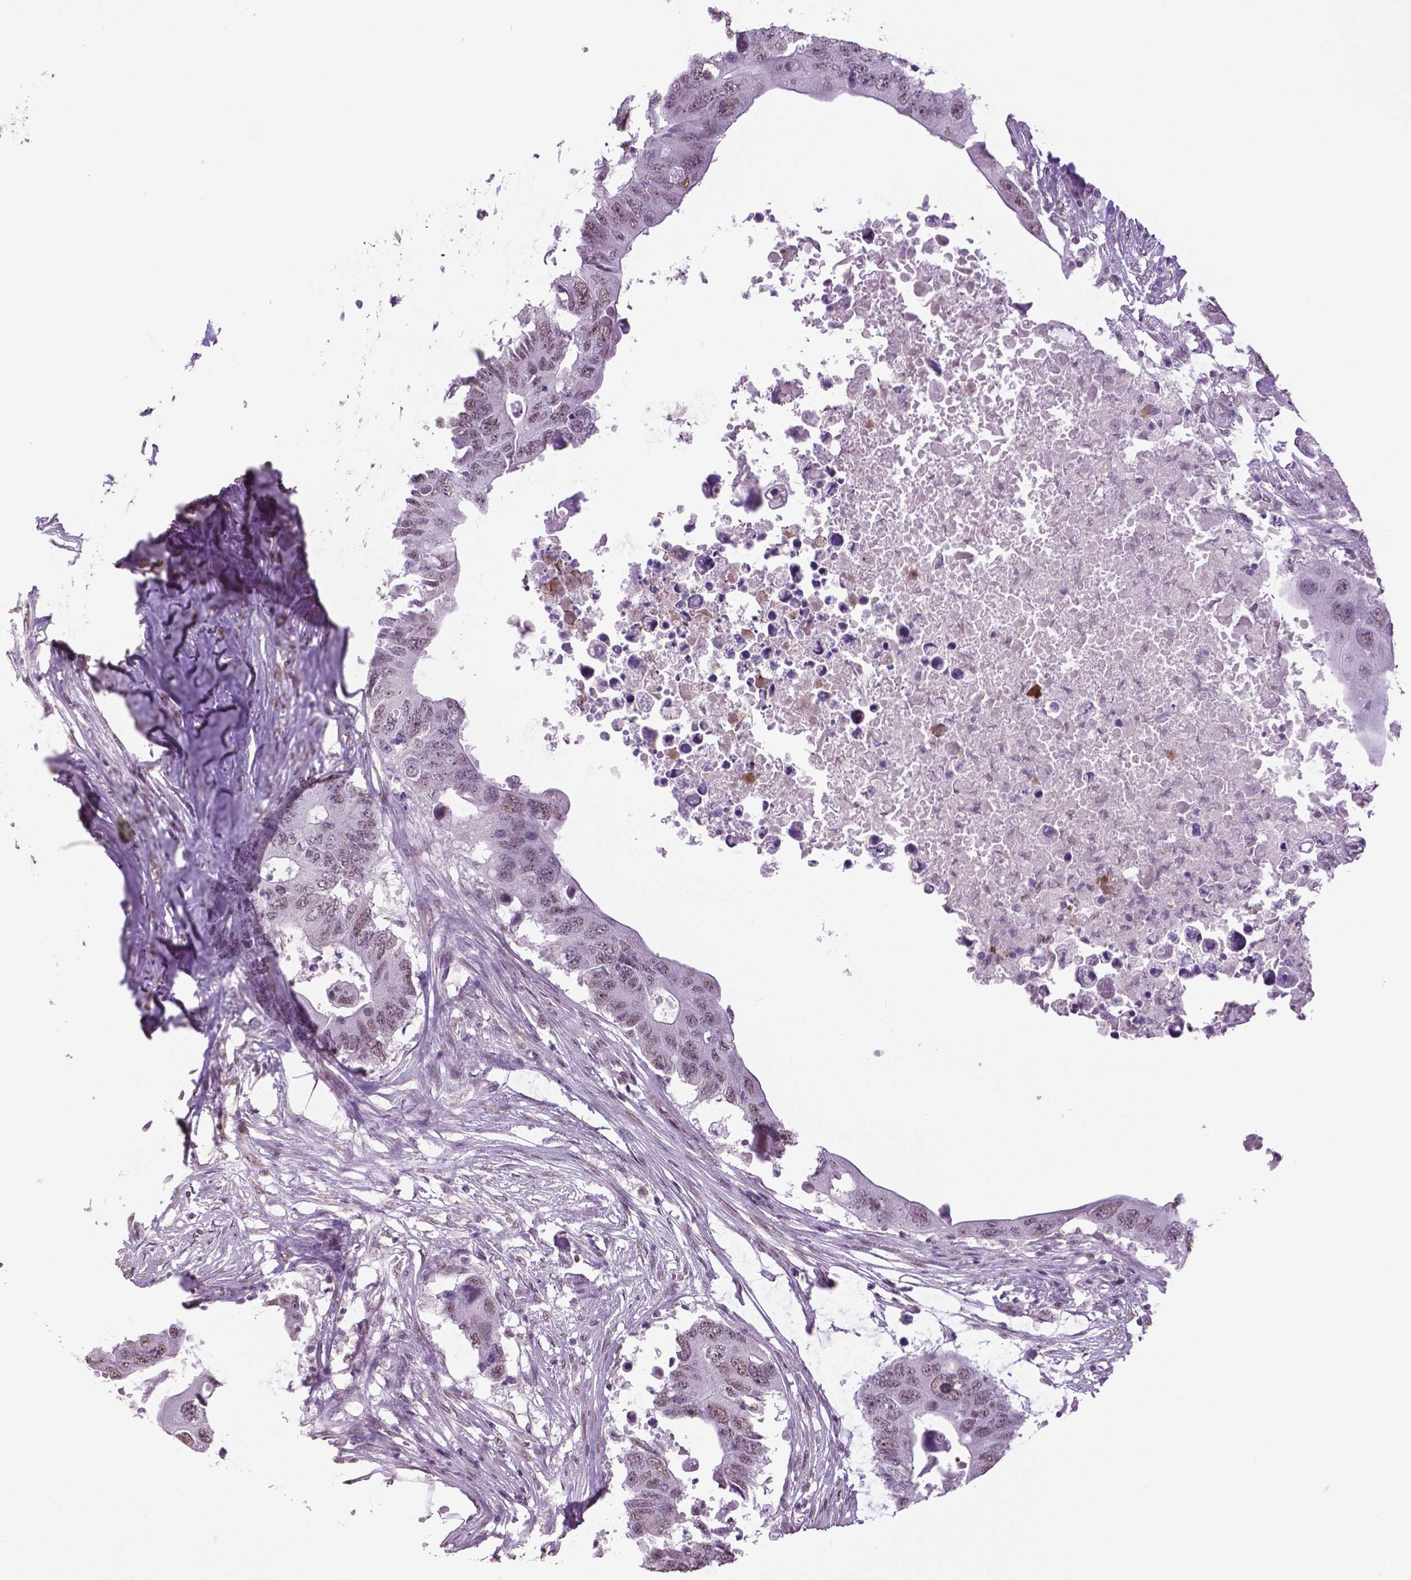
{"staining": {"intensity": "weak", "quantity": "25%-75%", "location": "cytoplasmic/membranous"}, "tissue": "colorectal cancer", "cell_type": "Tumor cells", "image_type": "cancer", "snomed": [{"axis": "morphology", "description": "Adenocarcinoma, NOS"}, {"axis": "topography", "description": "Colon"}], "caption": "An immunohistochemistry micrograph of tumor tissue is shown. Protein staining in brown highlights weak cytoplasmic/membranous positivity in colorectal cancer within tumor cells.", "gene": "IGF2BP1", "patient": {"sex": "male", "age": 71}}